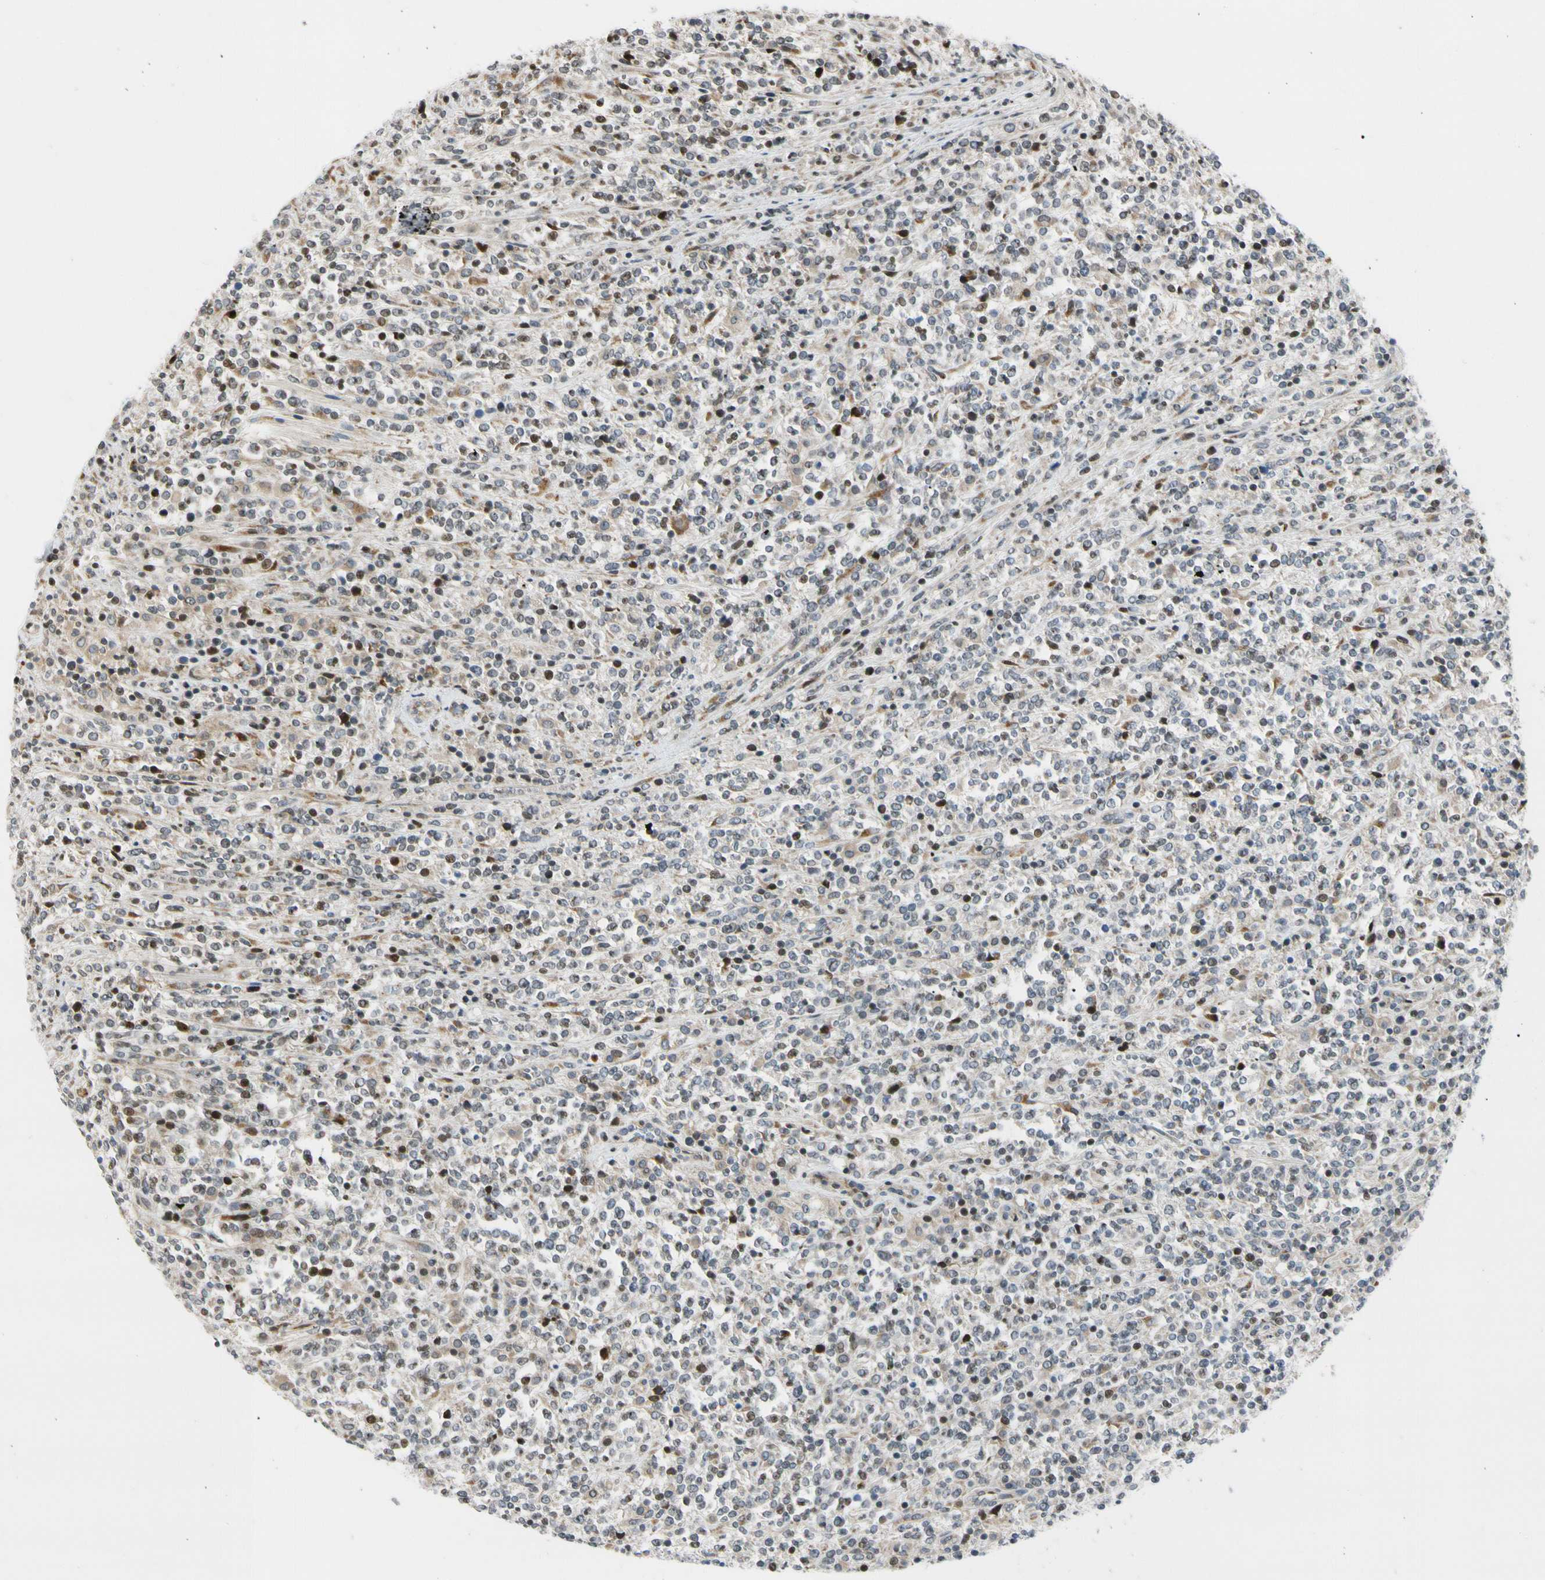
{"staining": {"intensity": "moderate", "quantity": "25%-75%", "location": "nuclear"}, "tissue": "lymphoma", "cell_type": "Tumor cells", "image_type": "cancer", "snomed": [{"axis": "morphology", "description": "Malignant lymphoma, non-Hodgkin's type, High grade"}, {"axis": "topography", "description": "Soft tissue"}], "caption": "This image exhibits immunohistochemistry staining of human malignant lymphoma, non-Hodgkin's type (high-grade), with medium moderate nuclear positivity in approximately 25%-75% of tumor cells.", "gene": "NPDC1", "patient": {"sex": "male", "age": 18}}